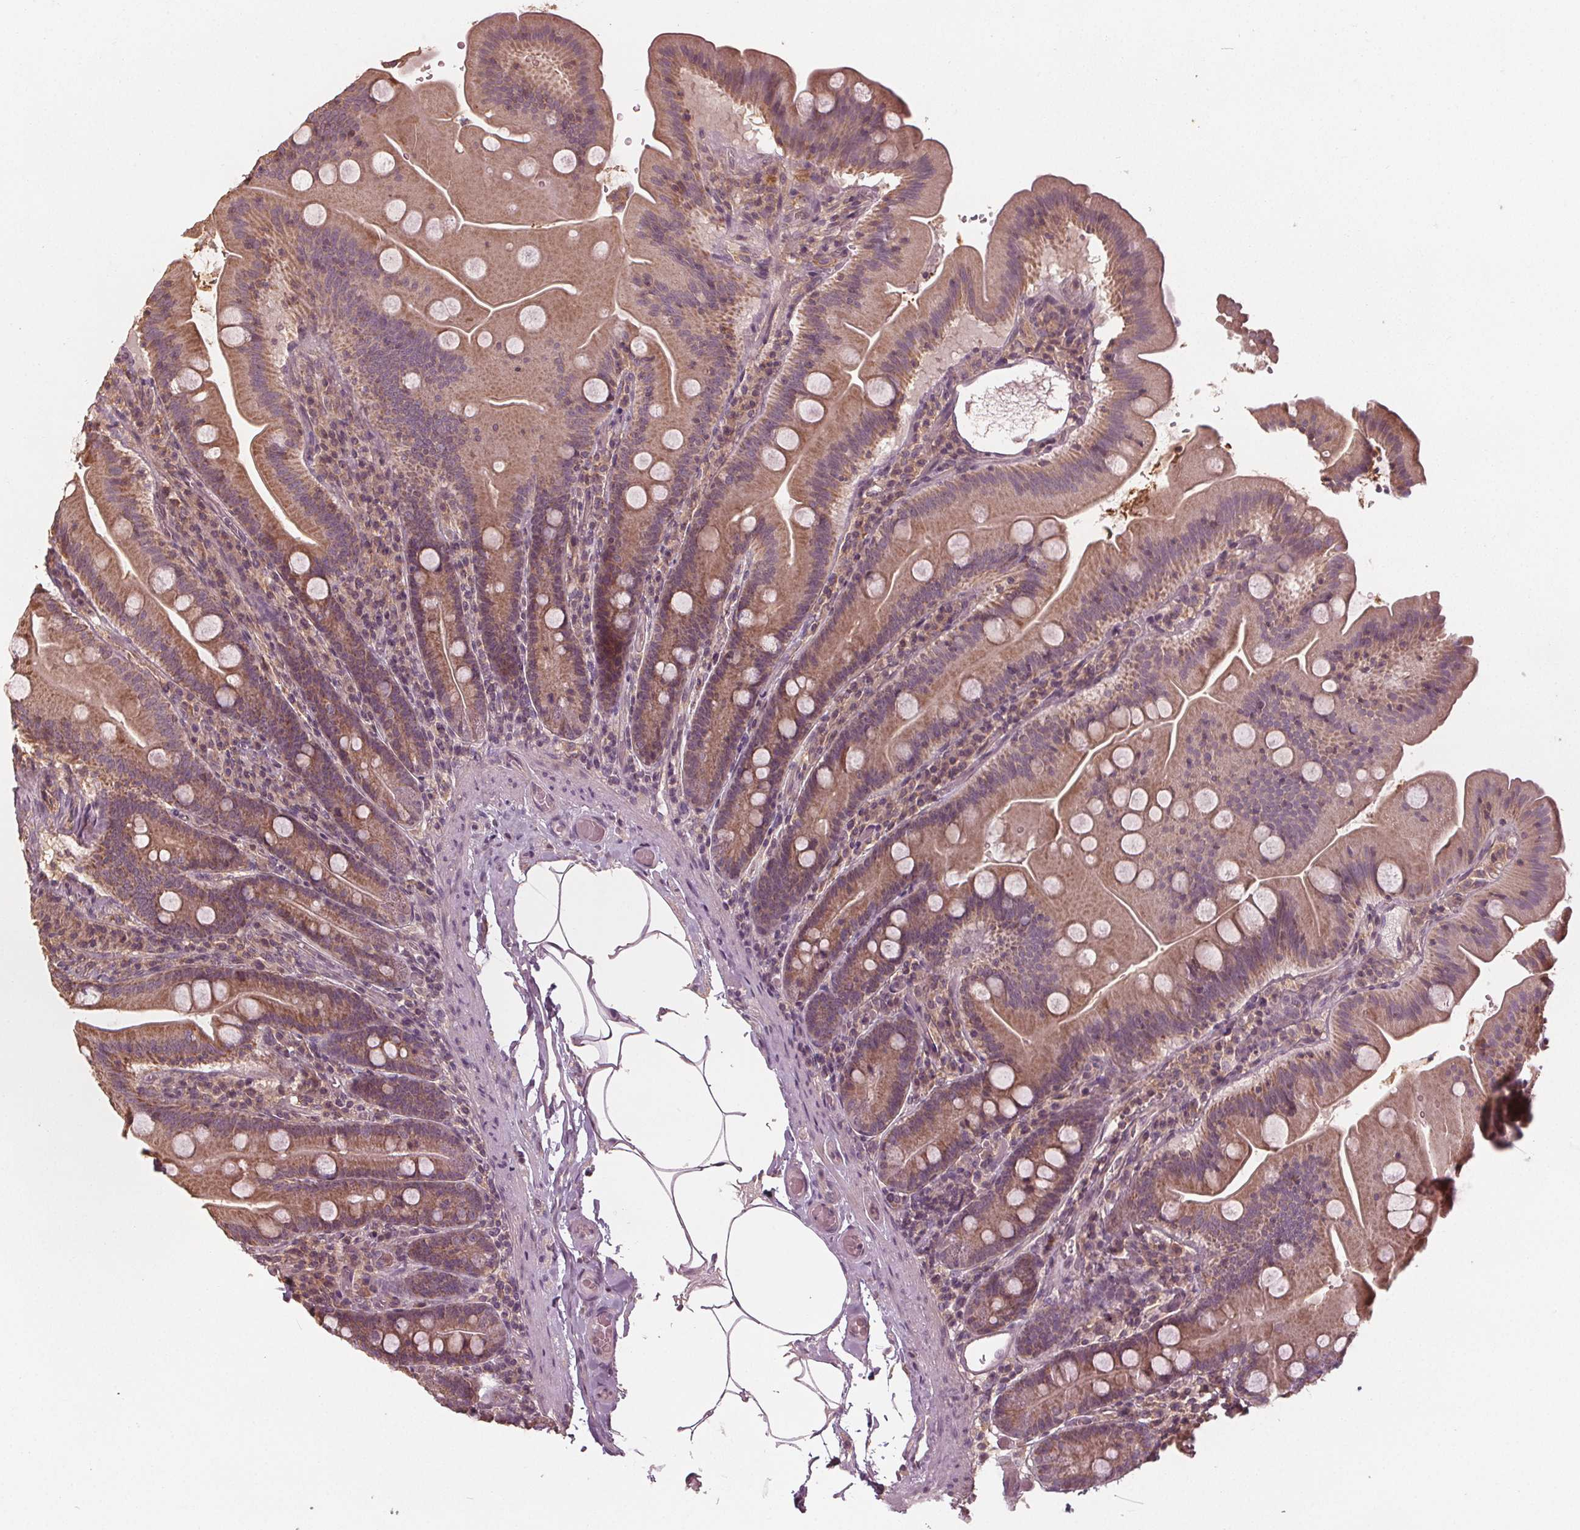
{"staining": {"intensity": "moderate", "quantity": ">75%", "location": "cytoplasmic/membranous"}, "tissue": "small intestine", "cell_type": "Glandular cells", "image_type": "normal", "snomed": [{"axis": "morphology", "description": "Normal tissue, NOS"}, {"axis": "topography", "description": "Small intestine"}], "caption": "Immunohistochemistry micrograph of benign small intestine: small intestine stained using IHC shows medium levels of moderate protein expression localized specifically in the cytoplasmic/membranous of glandular cells, appearing as a cytoplasmic/membranous brown color.", "gene": "GNB2", "patient": {"sex": "male", "age": 37}}